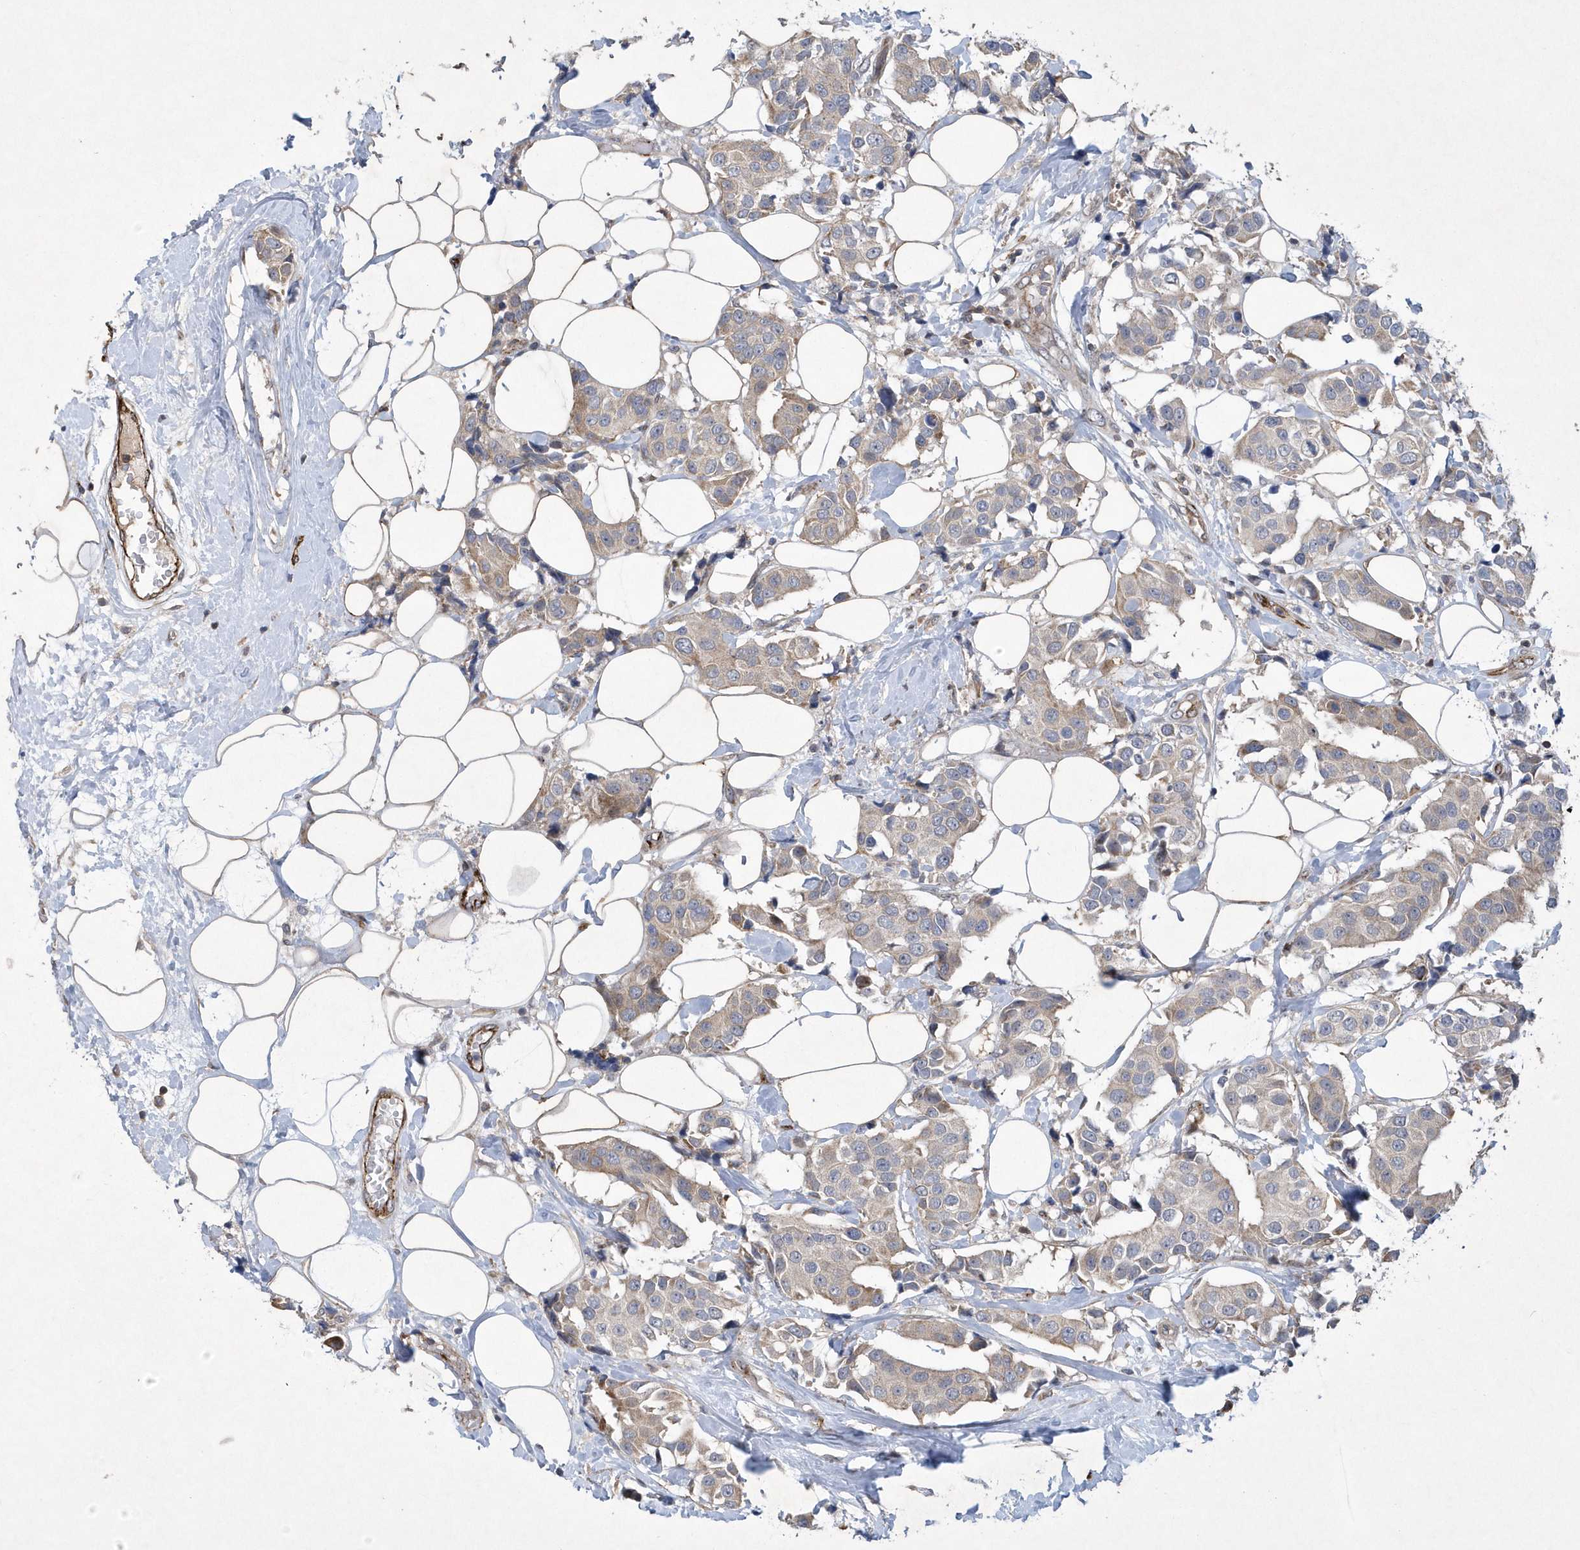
{"staining": {"intensity": "weak", "quantity": "<25%", "location": "cytoplasmic/membranous"}, "tissue": "breast cancer", "cell_type": "Tumor cells", "image_type": "cancer", "snomed": [{"axis": "morphology", "description": "Normal tissue, NOS"}, {"axis": "morphology", "description": "Duct carcinoma"}, {"axis": "topography", "description": "Breast"}], "caption": "The photomicrograph exhibits no significant positivity in tumor cells of breast cancer (invasive ductal carcinoma).", "gene": "N4BP2", "patient": {"sex": "female", "age": 39}}